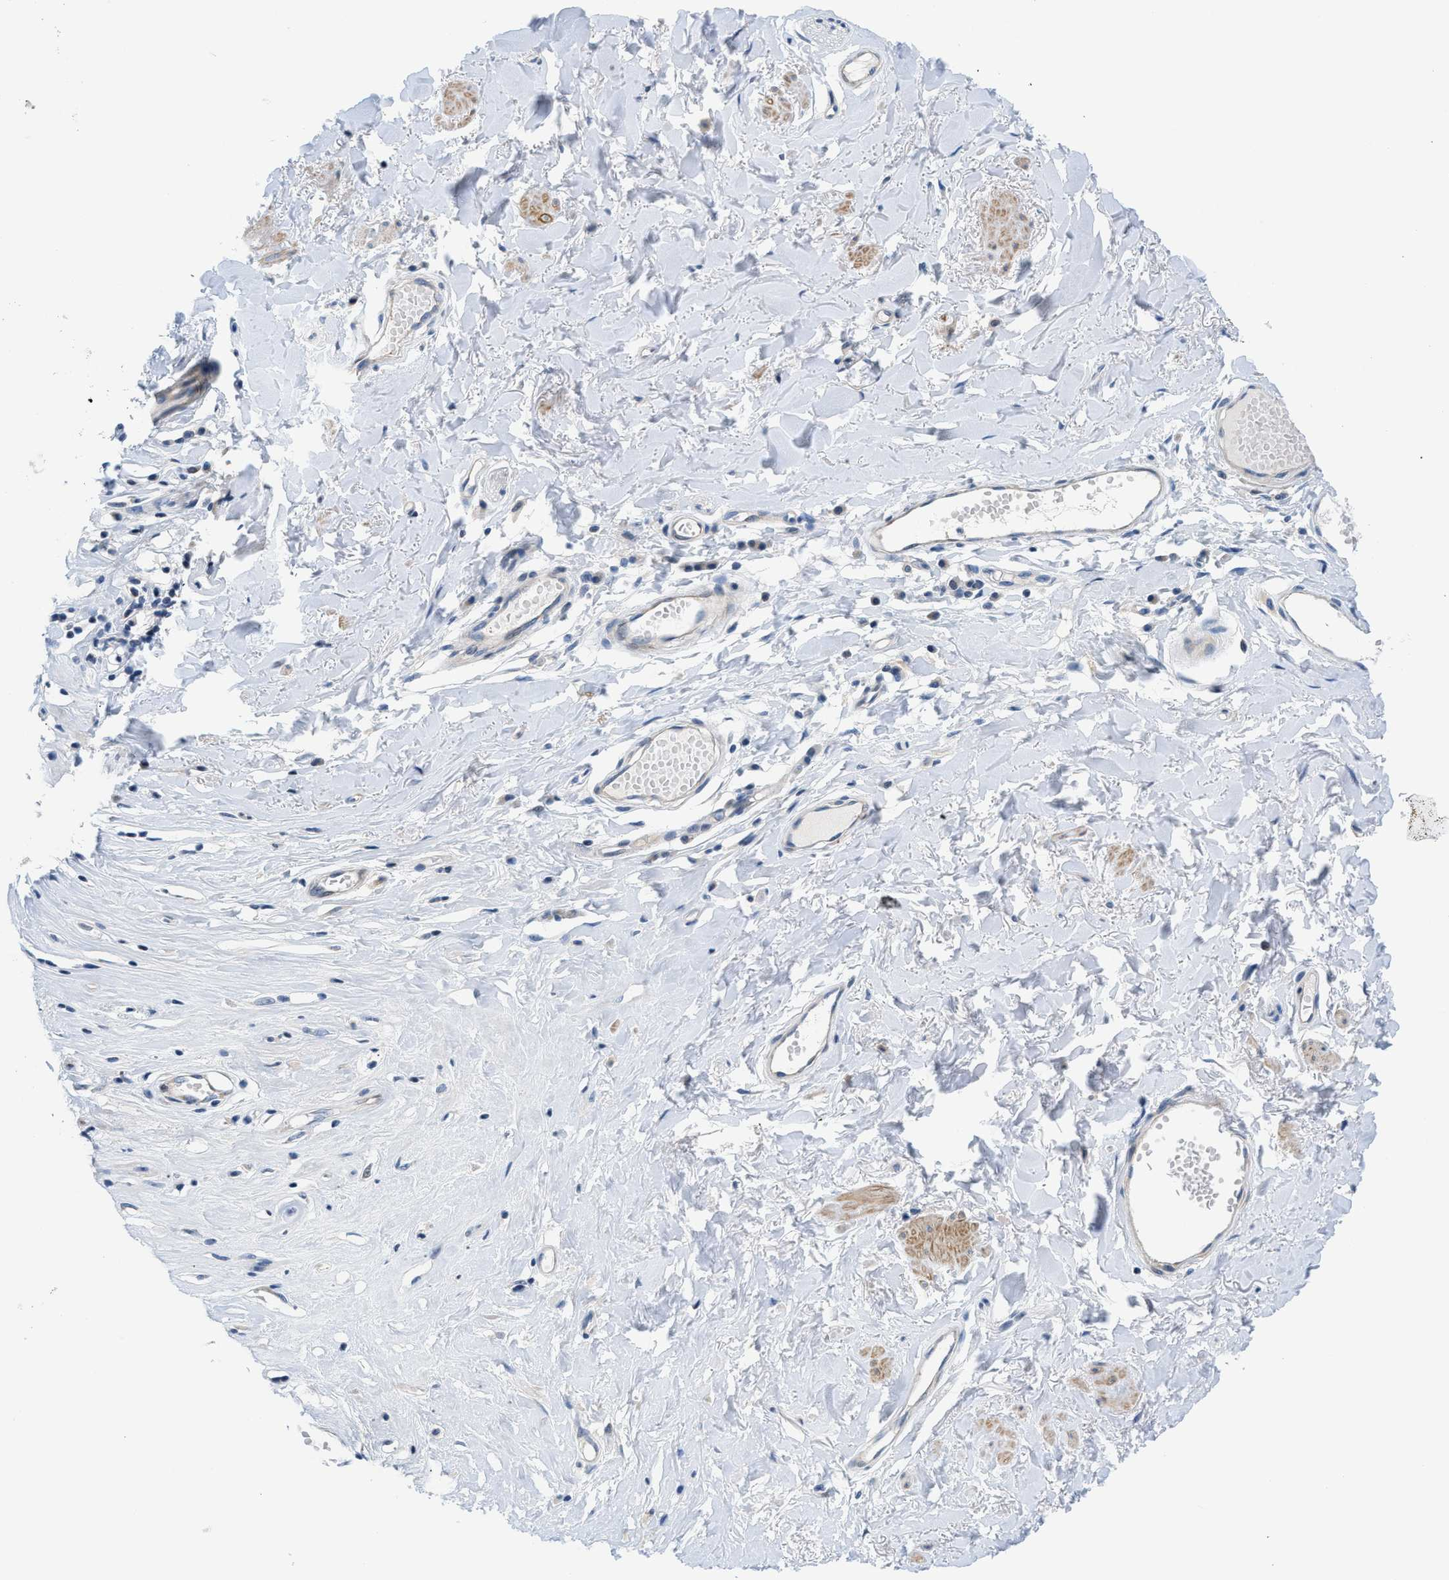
{"staining": {"intensity": "weak", "quantity": "<25%", "location": "cytoplasmic/membranous"}, "tissue": "skin", "cell_type": "Epidermal cells", "image_type": "normal", "snomed": [{"axis": "morphology", "description": "Normal tissue, NOS"}, {"axis": "morphology", "description": "Inflammation, NOS"}, {"axis": "topography", "description": "Vulva"}], "caption": "A photomicrograph of skin stained for a protein exhibits no brown staining in epidermal cells.", "gene": "FDCSP", "patient": {"sex": "female", "age": 84}}